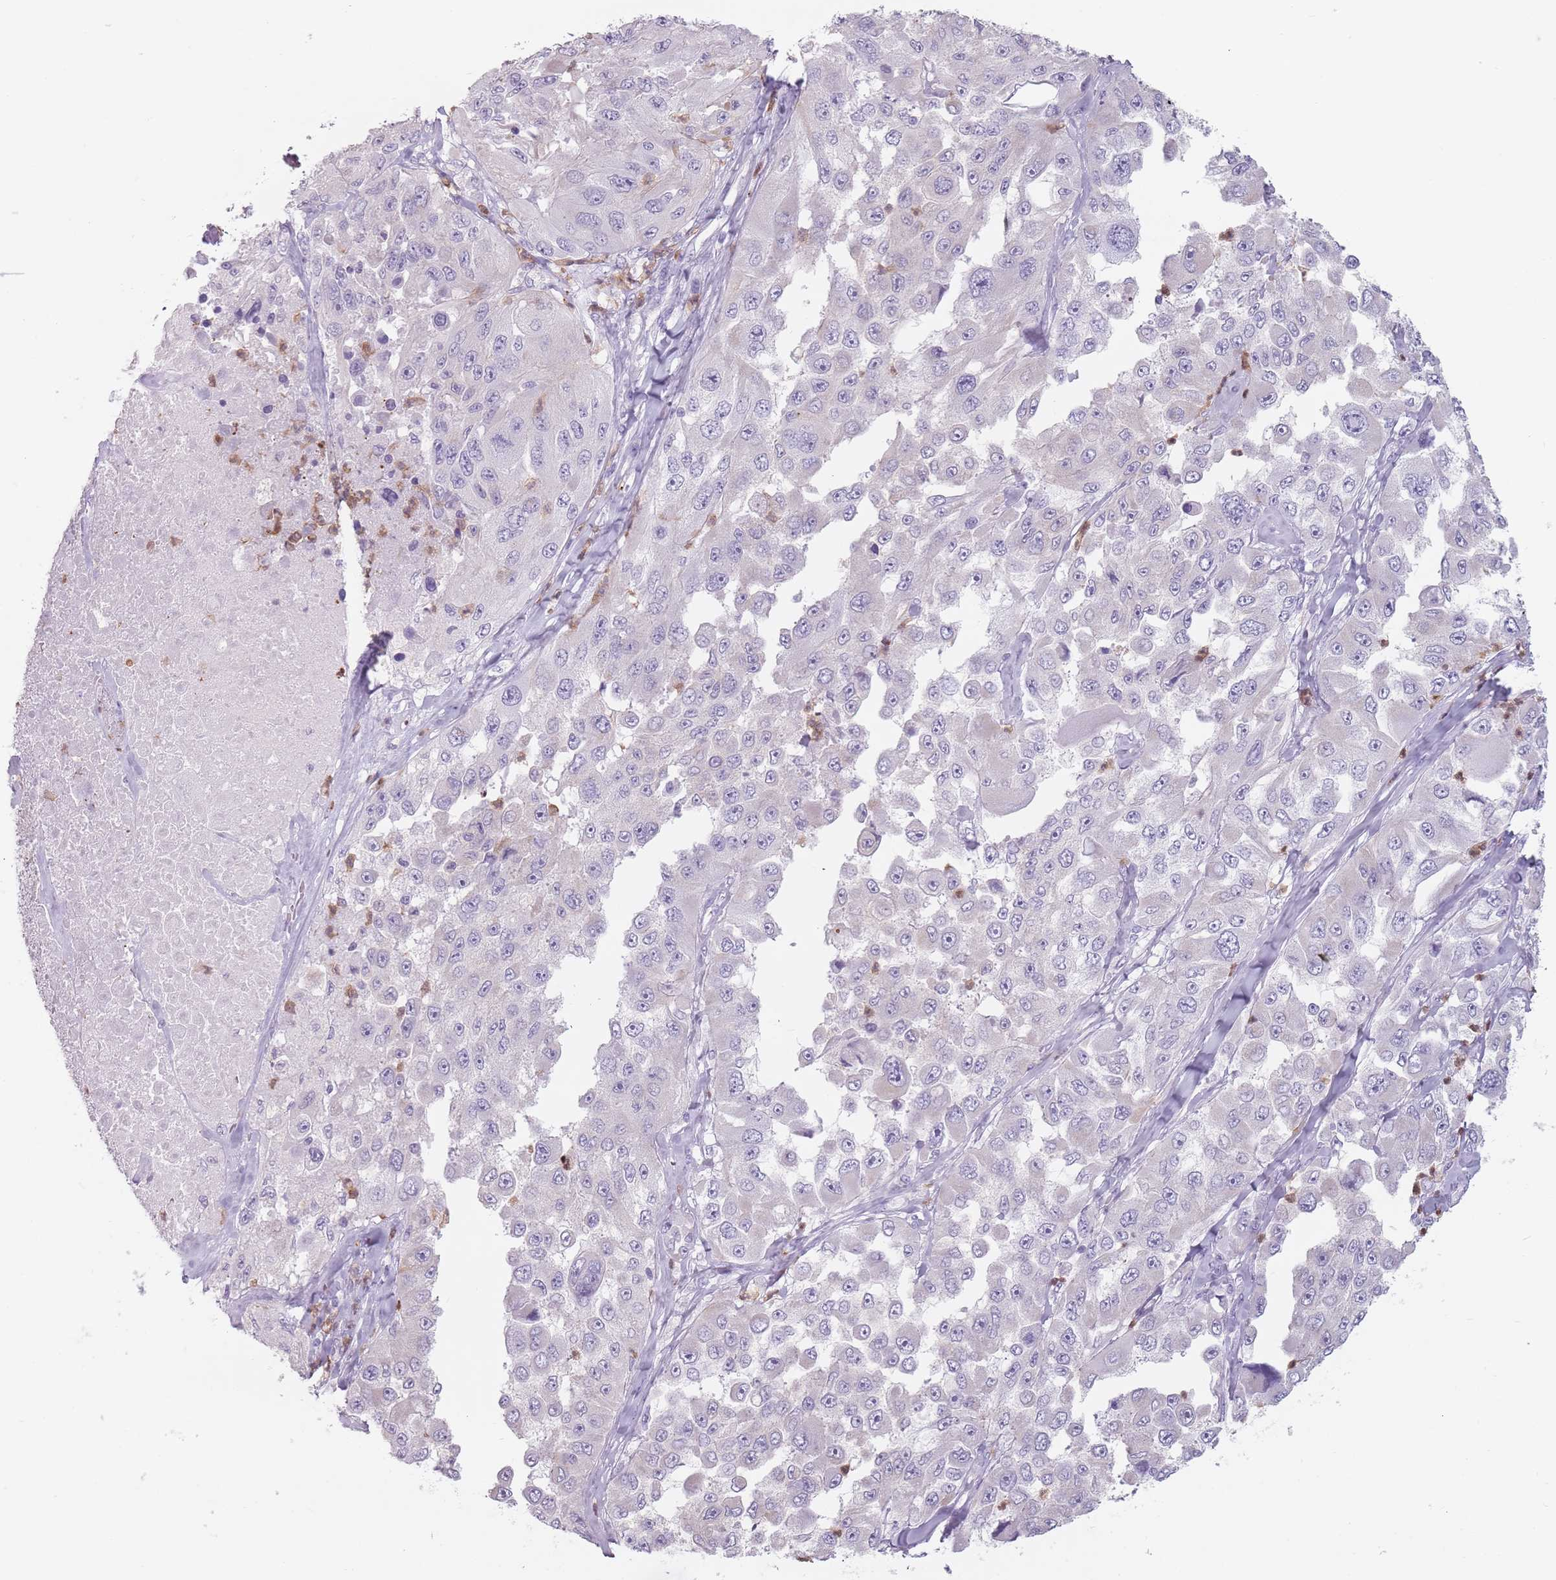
{"staining": {"intensity": "negative", "quantity": "none", "location": "none"}, "tissue": "melanoma", "cell_type": "Tumor cells", "image_type": "cancer", "snomed": [{"axis": "morphology", "description": "Malignant melanoma, Metastatic site"}, {"axis": "topography", "description": "Lymph node"}], "caption": "High magnification brightfield microscopy of melanoma stained with DAB (3,3'-diaminobenzidine) (brown) and counterstained with hematoxylin (blue): tumor cells show no significant expression.", "gene": "ZNF584", "patient": {"sex": "male", "age": 62}}